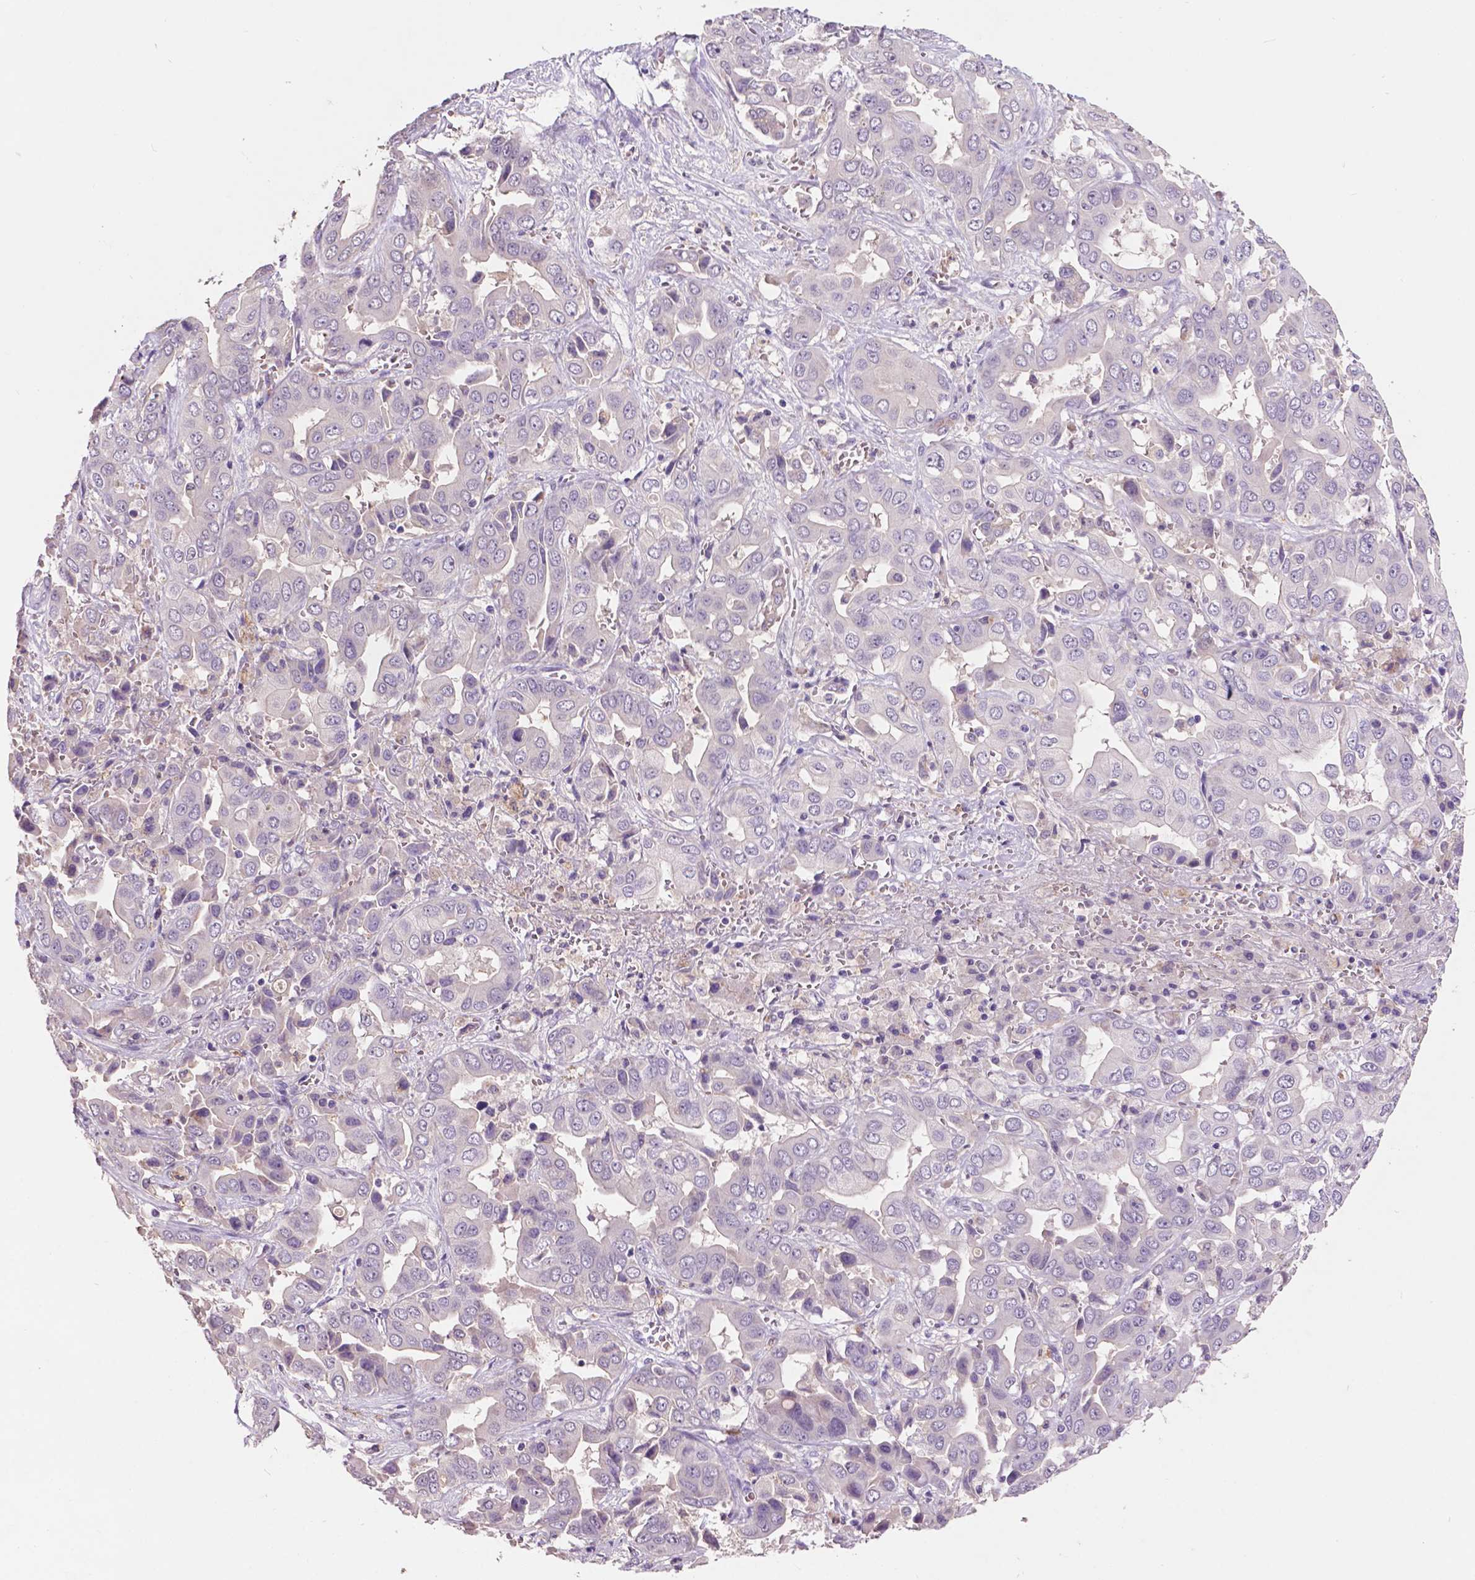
{"staining": {"intensity": "negative", "quantity": "none", "location": "none"}, "tissue": "liver cancer", "cell_type": "Tumor cells", "image_type": "cancer", "snomed": [{"axis": "morphology", "description": "Cholangiocarcinoma"}, {"axis": "topography", "description": "Liver"}], "caption": "The immunohistochemistry (IHC) photomicrograph has no significant expression in tumor cells of liver cancer tissue.", "gene": "PLSCR1", "patient": {"sex": "female", "age": 52}}